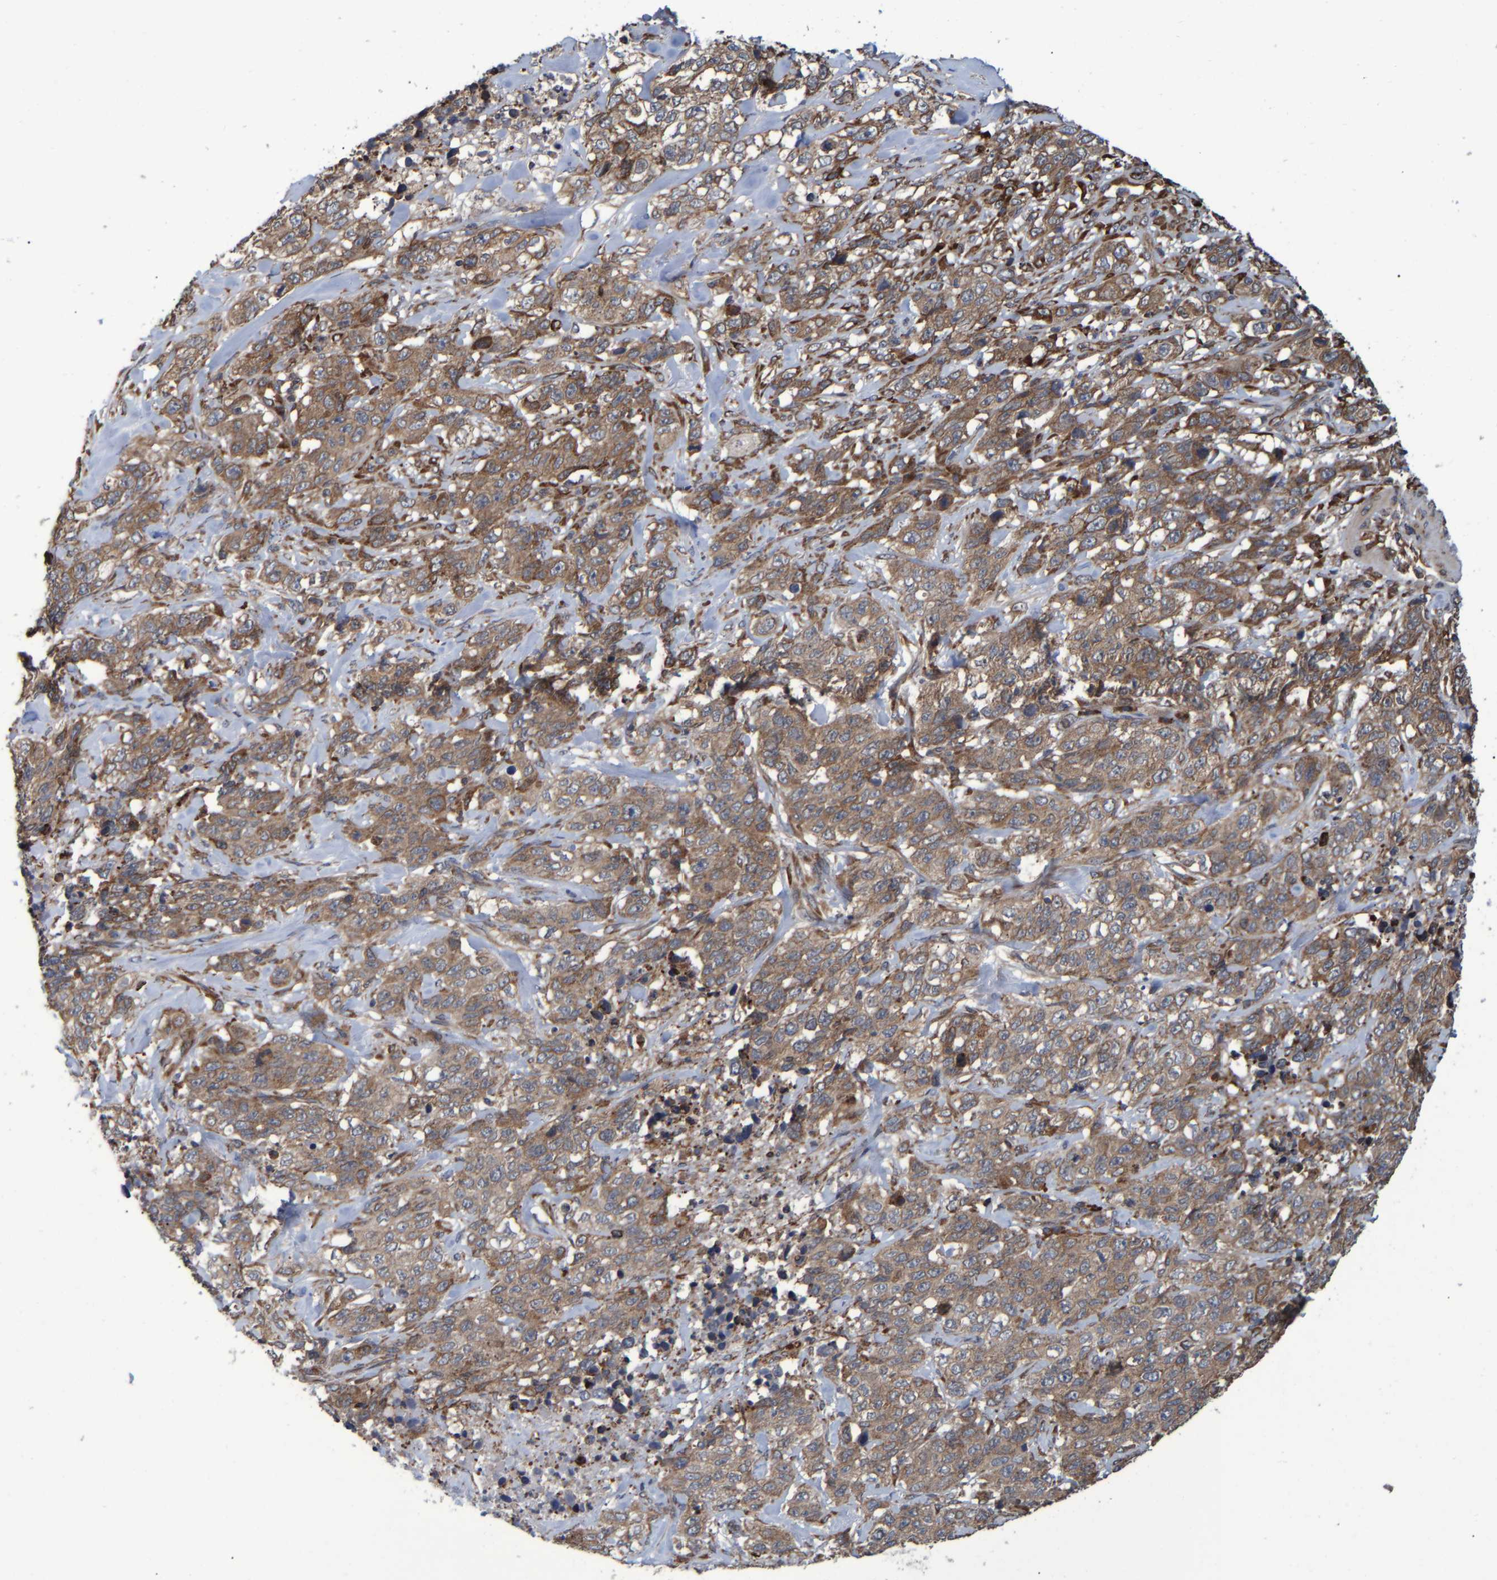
{"staining": {"intensity": "moderate", "quantity": ">75%", "location": "cytoplasmic/membranous"}, "tissue": "stomach cancer", "cell_type": "Tumor cells", "image_type": "cancer", "snomed": [{"axis": "morphology", "description": "Adenocarcinoma, NOS"}, {"axis": "topography", "description": "Stomach"}], "caption": "Adenocarcinoma (stomach) stained with a protein marker shows moderate staining in tumor cells.", "gene": "SPAG5", "patient": {"sex": "male", "age": 48}}